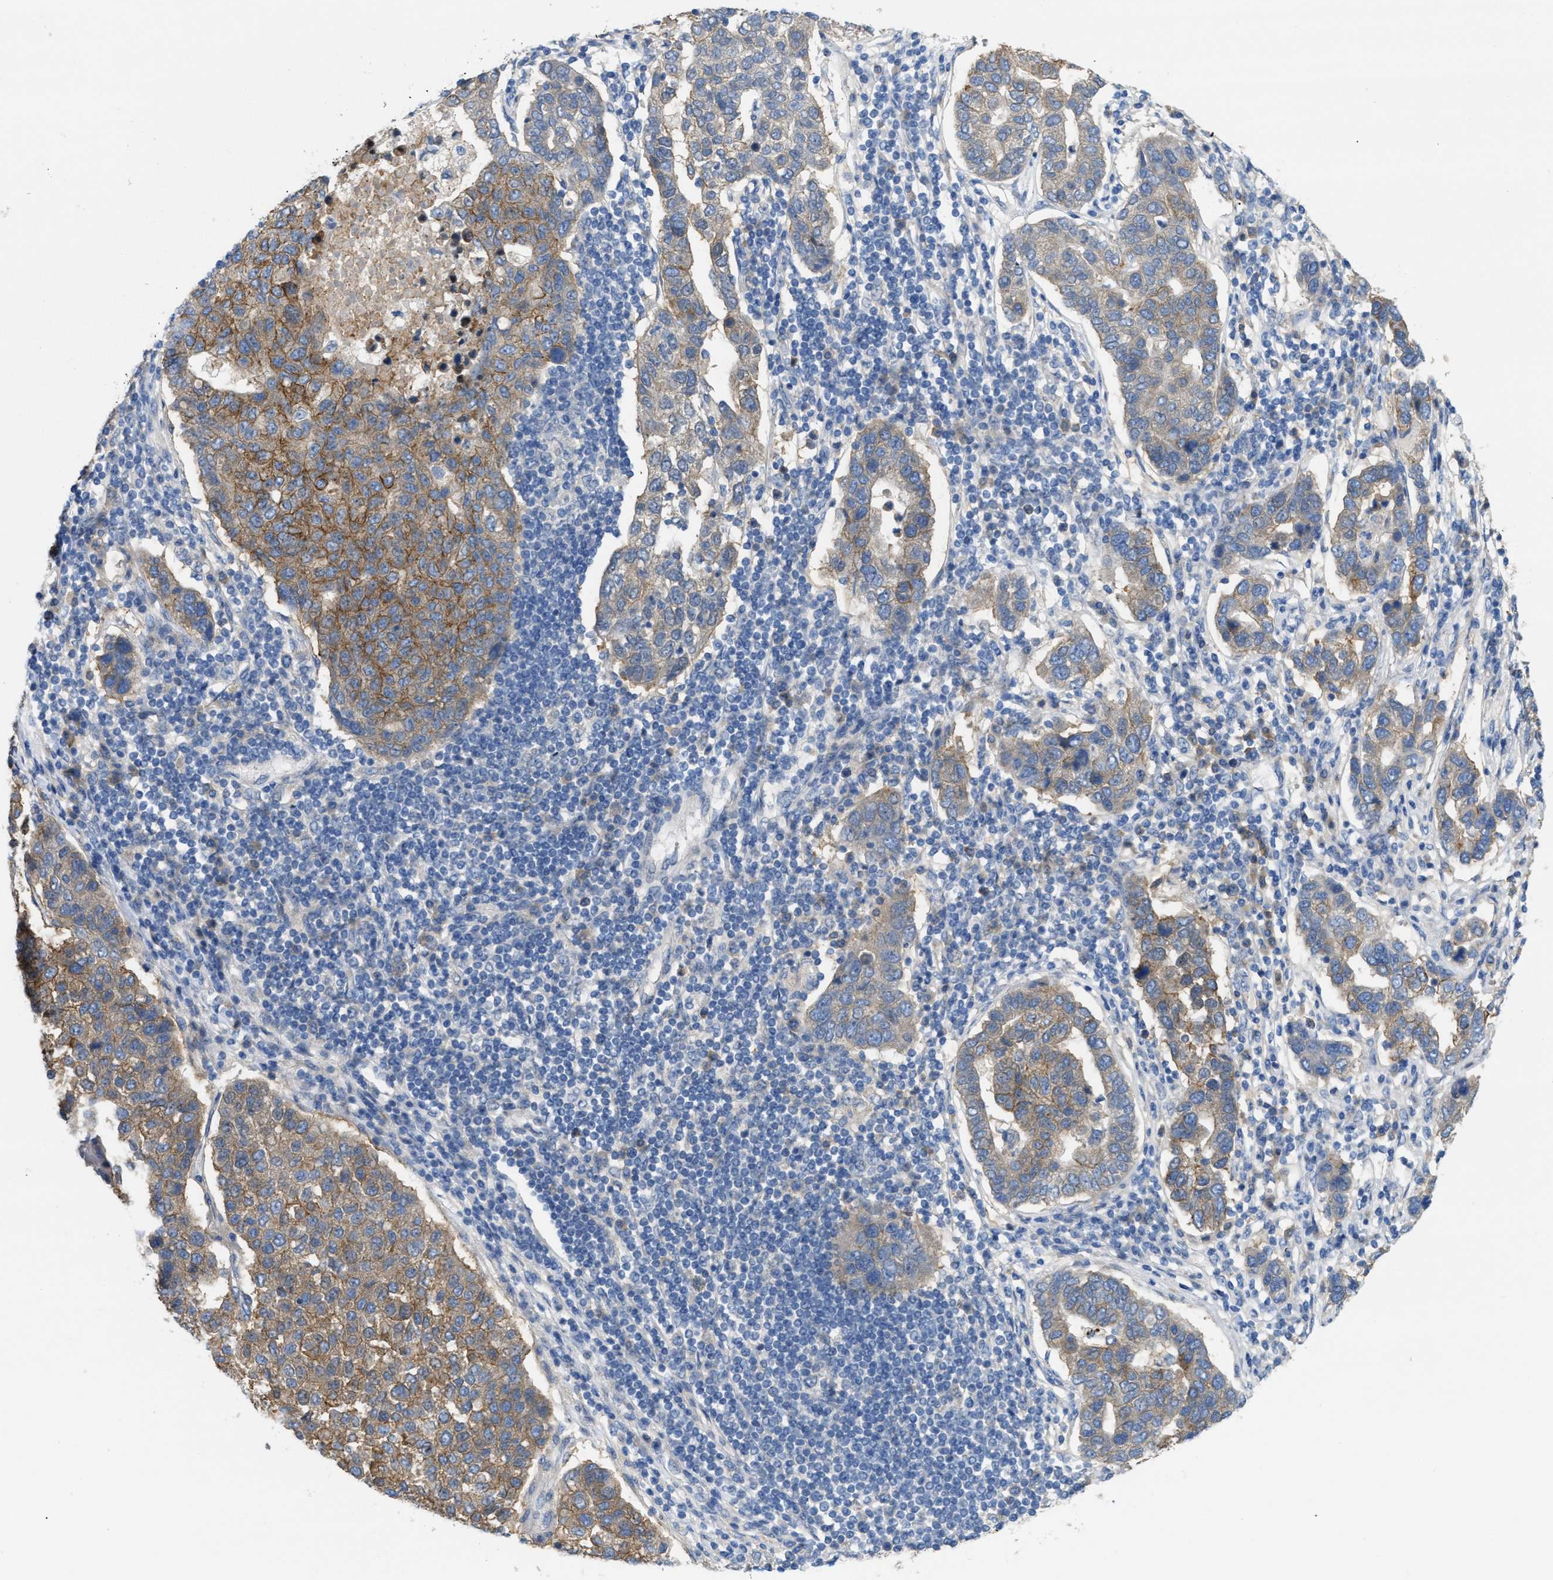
{"staining": {"intensity": "moderate", "quantity": ">75%", "location": "cytoplasmic/membranous"}, "tissue": "pancreatic cancer", "cell_type": "Tumor cells", "image_type": "cancer", "snomed": [{"axis": "morphology", "description": "Adenocarcinoma, NOS"}, {"axis": "topography", "description": "Pancreas"}], "caption": "Adenocarcinoma (pancreatic) stained with DAB IHC reveals medium levels of moderate cytoplasmic/membranous positivity in about >75% of tumor cells.", "gene": "DHX58", "patient": {"sex": "female", "age": 61}}